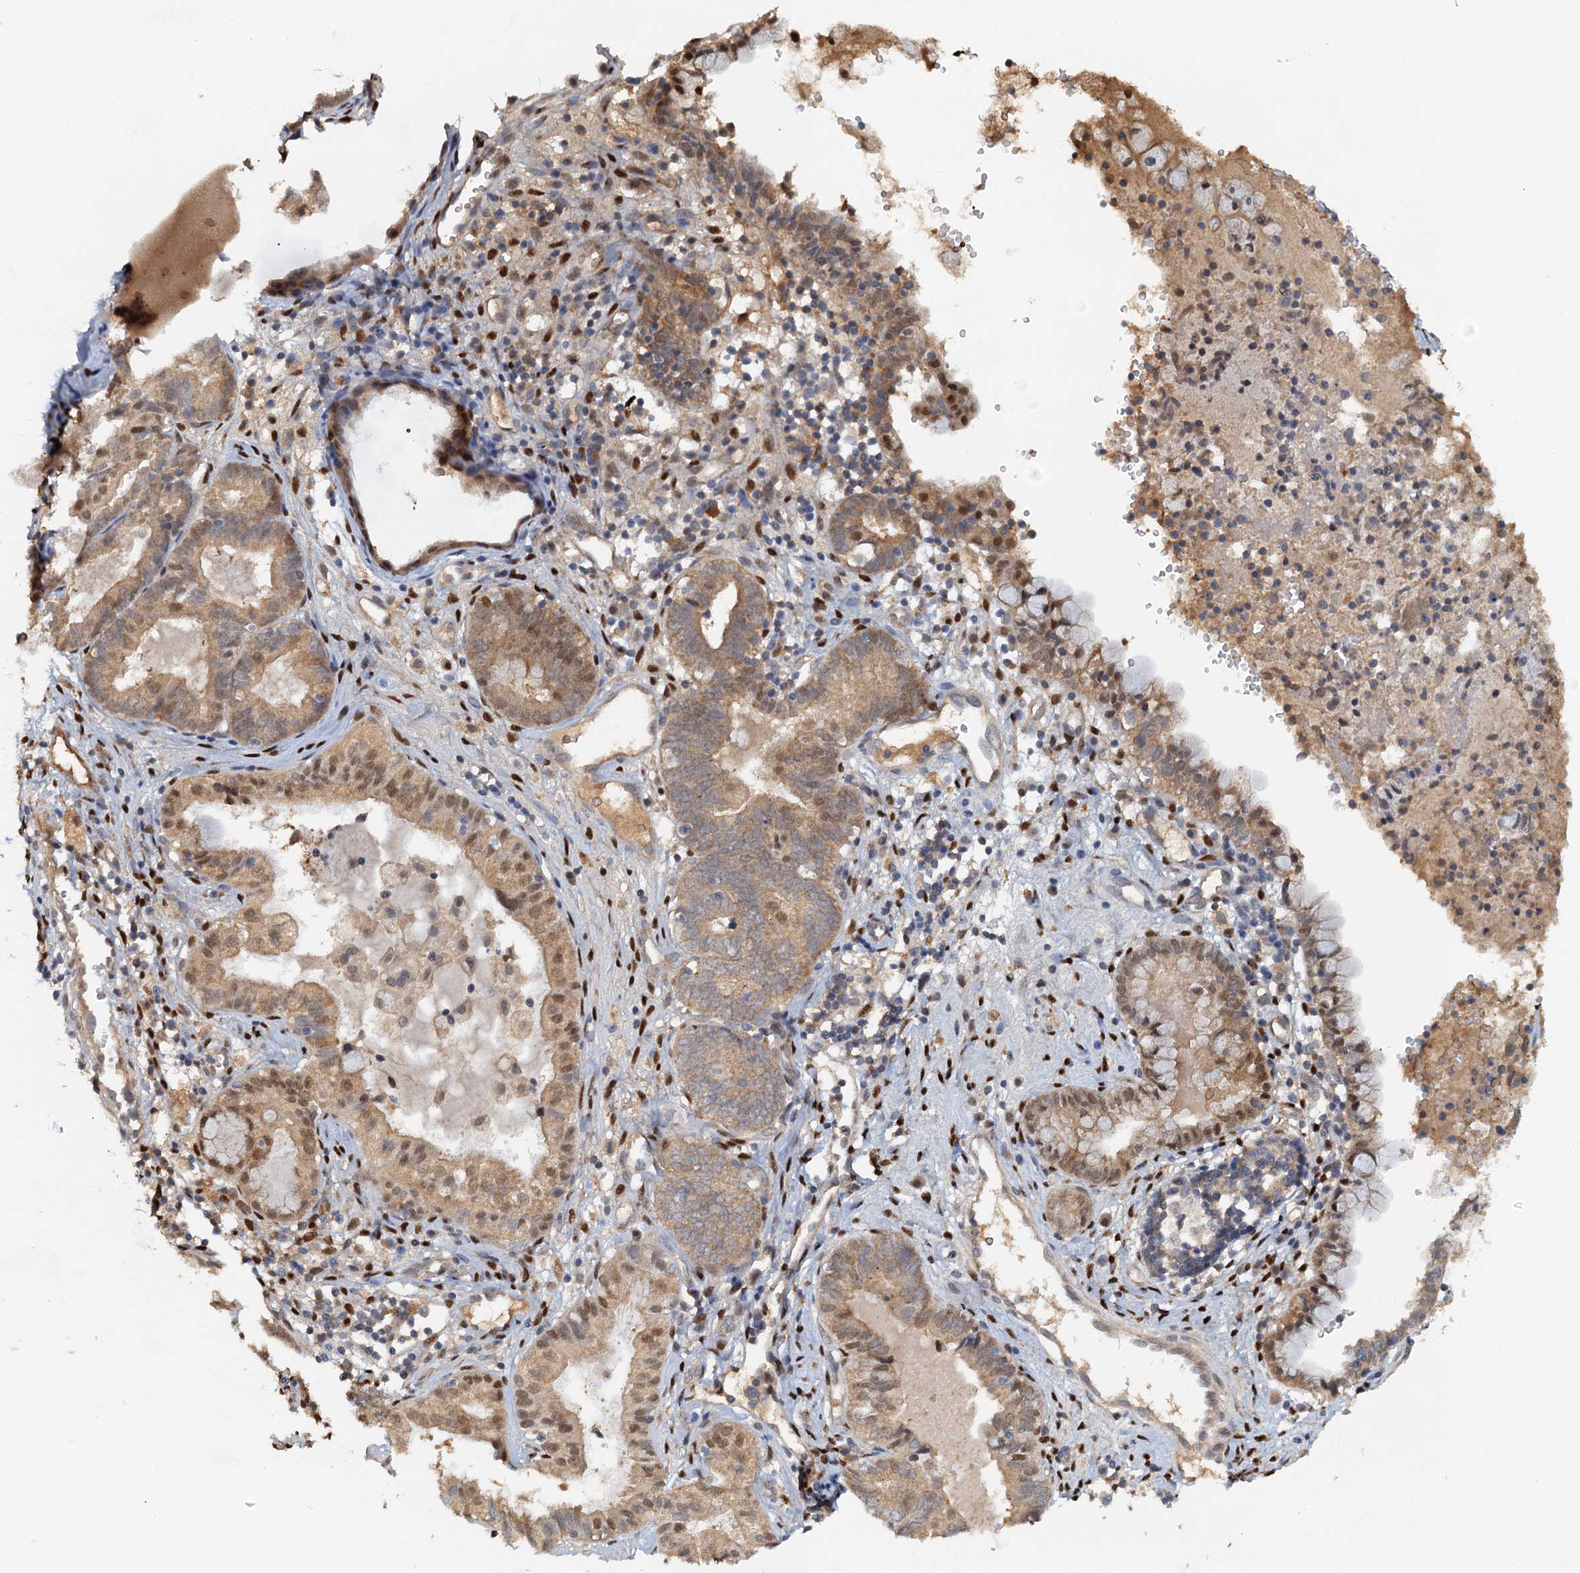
{"staining": {"intensity": "moderate", "quantity": "25%-75%", "location": "cytoplasmic/membranous,nuclear"}, "tissue": "endometrial cancer", "cell_type": "Tumor cells", "image_type": "cancer", "snomed": [{"axis": "morphology", "description": "Adenocarcinoma, NOS"}, {"axis": "topography", "description": "Endometrium"}], "caption": "Immunohistochemistry photomicrograph of neoplastic tissue: human adenocarcinoma (endometrial) stained using IHC displays medium levels of moderate protein expression localized specifically in the cytoplasmic/membranous and nuclear of tumor cells, appearing as a cytoplasmic/membranous and nuclear brown color.", "gene": "UBL7", "patient": {"sex": "female", "age": 79}}